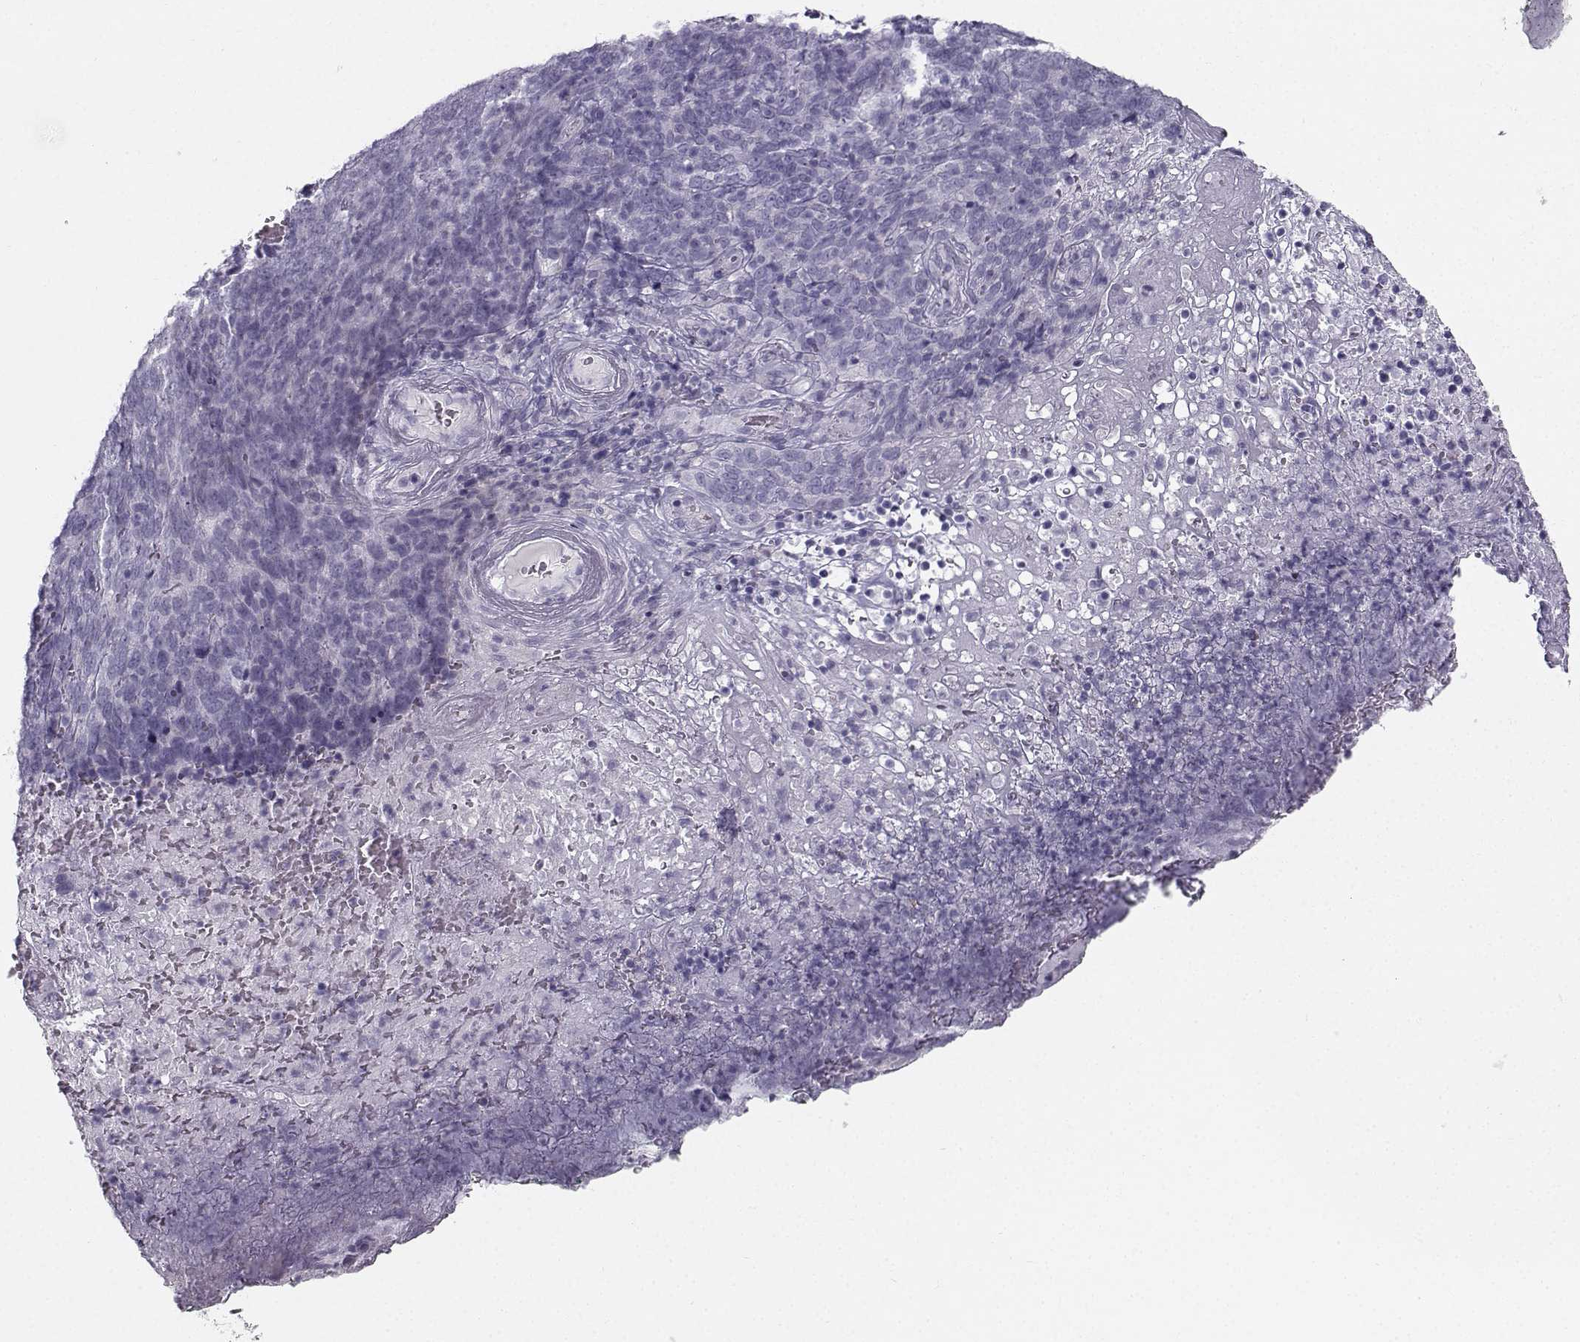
{"staining": {"intensity": "negative", "quantity": "none", "location": "none"}, "tissue": "skin cancer", "cell_type": "Tumor cells", "image_type": "cancer", "snomed": [{"axis": "morphology", "description": "Squamous cell carcinoma, NOS"}, {"axis": "topography", "description": "Skin"}, {"axis": "topography", "description": "Anal"}], "caption": "This is a image of immunohistochemistry (IHC) staining of skin cancer (squamous cell carcinoma), which shows no staining in tumor cells.", "gene": "CASR", "patient": {"sex": "female", "age": 51}}